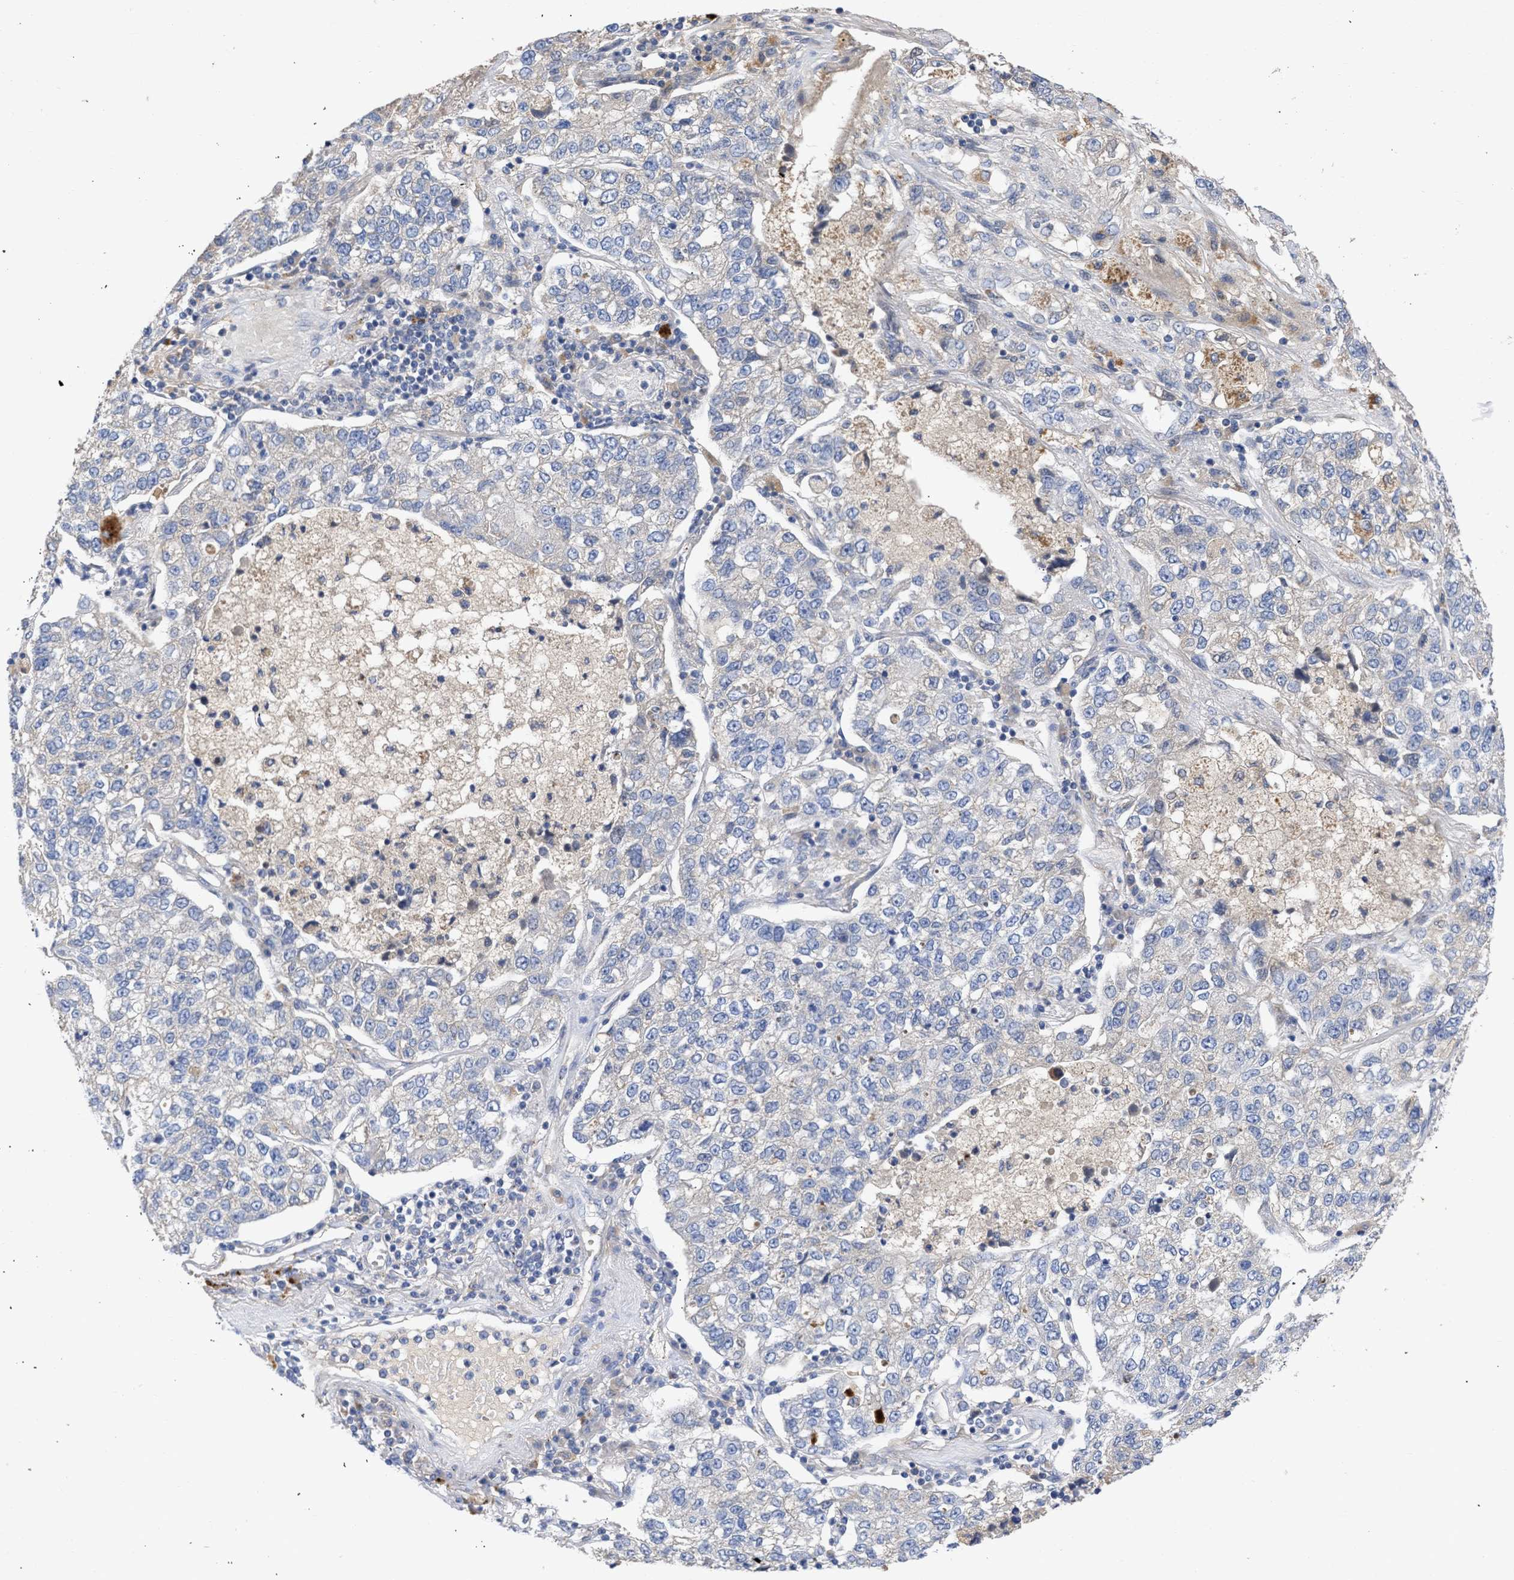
{"staining": {"intensity": "negative", "quantity": "none", "location": "none"}, "tissue": "lung cancer", "cell_type": "Tumor cells", "image_type": "cancer", "snomed": [{"axis": "morphology", "description": "Adenocarcinoma, NOS"}, {"axis": "topography", "description": "Lung"}], "caption": "This is an IHC photomicrograph of lung cancer. There is no staining in tumor cells.", "gene": "ARHGEF4", "patient": {"sex": "male", "age": 49}}